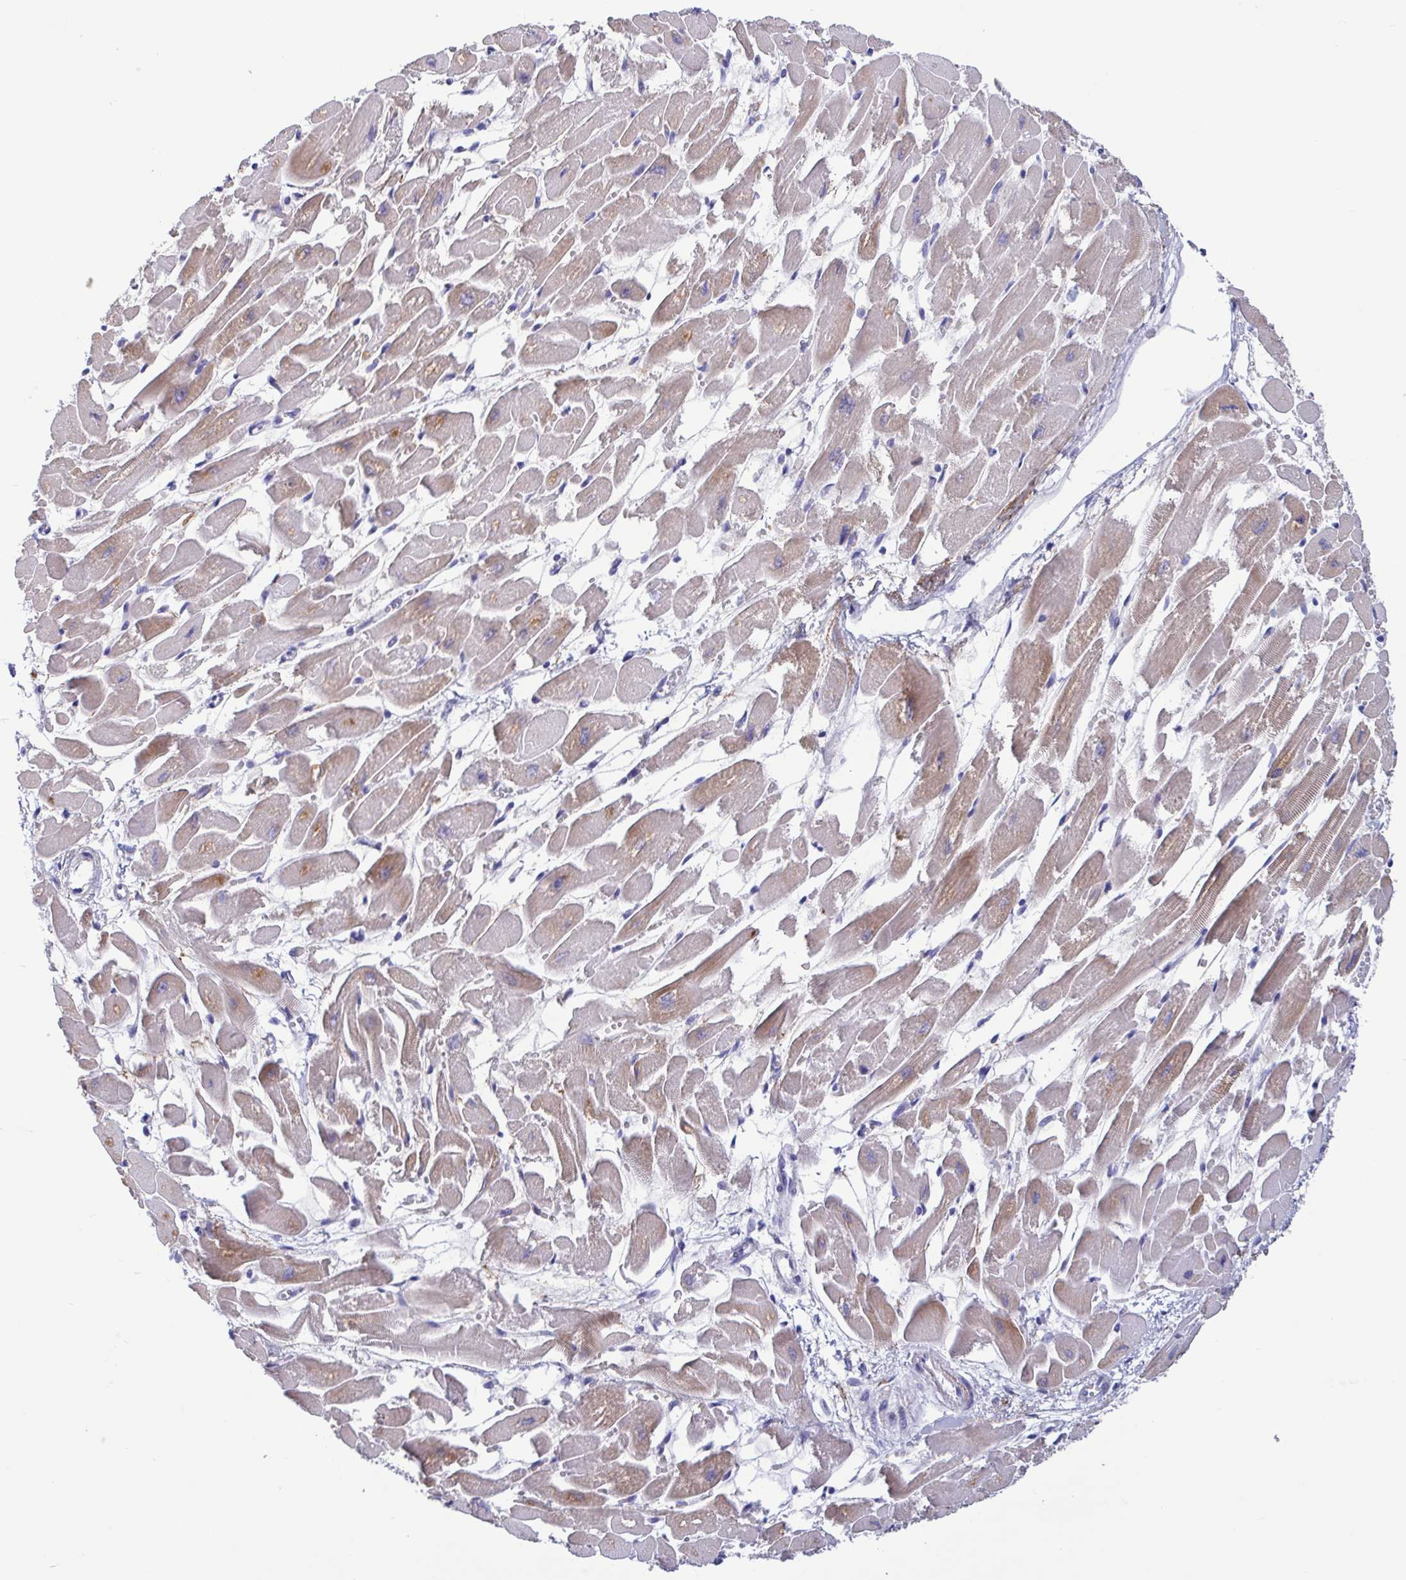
{"staining": {"intensity": "moderate", "quantity": "25%-75%", "location": "cytoplasmic/membranous"}, "tissue": "heart muscle", "cell_type": "Cardiomyocytes", "image_type": "normal", "snomed": [{"axis": "morphology", "description": "Normal tissue, NOS"}, {"axis": "topography", "description": "Heart"}], "caption": "Immunohistochemistry (IHC) staining of normal heart muscle, which exhibits medium levels of moderate cytoplasmic/membranous staining in approximately 25%-75% of cardiomyocytes indicating moderate cytoplasmic/membranous protein positivity. The staining was performed using DAB (brown) for protein detection and nuclei were counterstained in hematoxylin (blue).", "gene": "PERM1", "patient": {"sex": "female", "age": 52}}